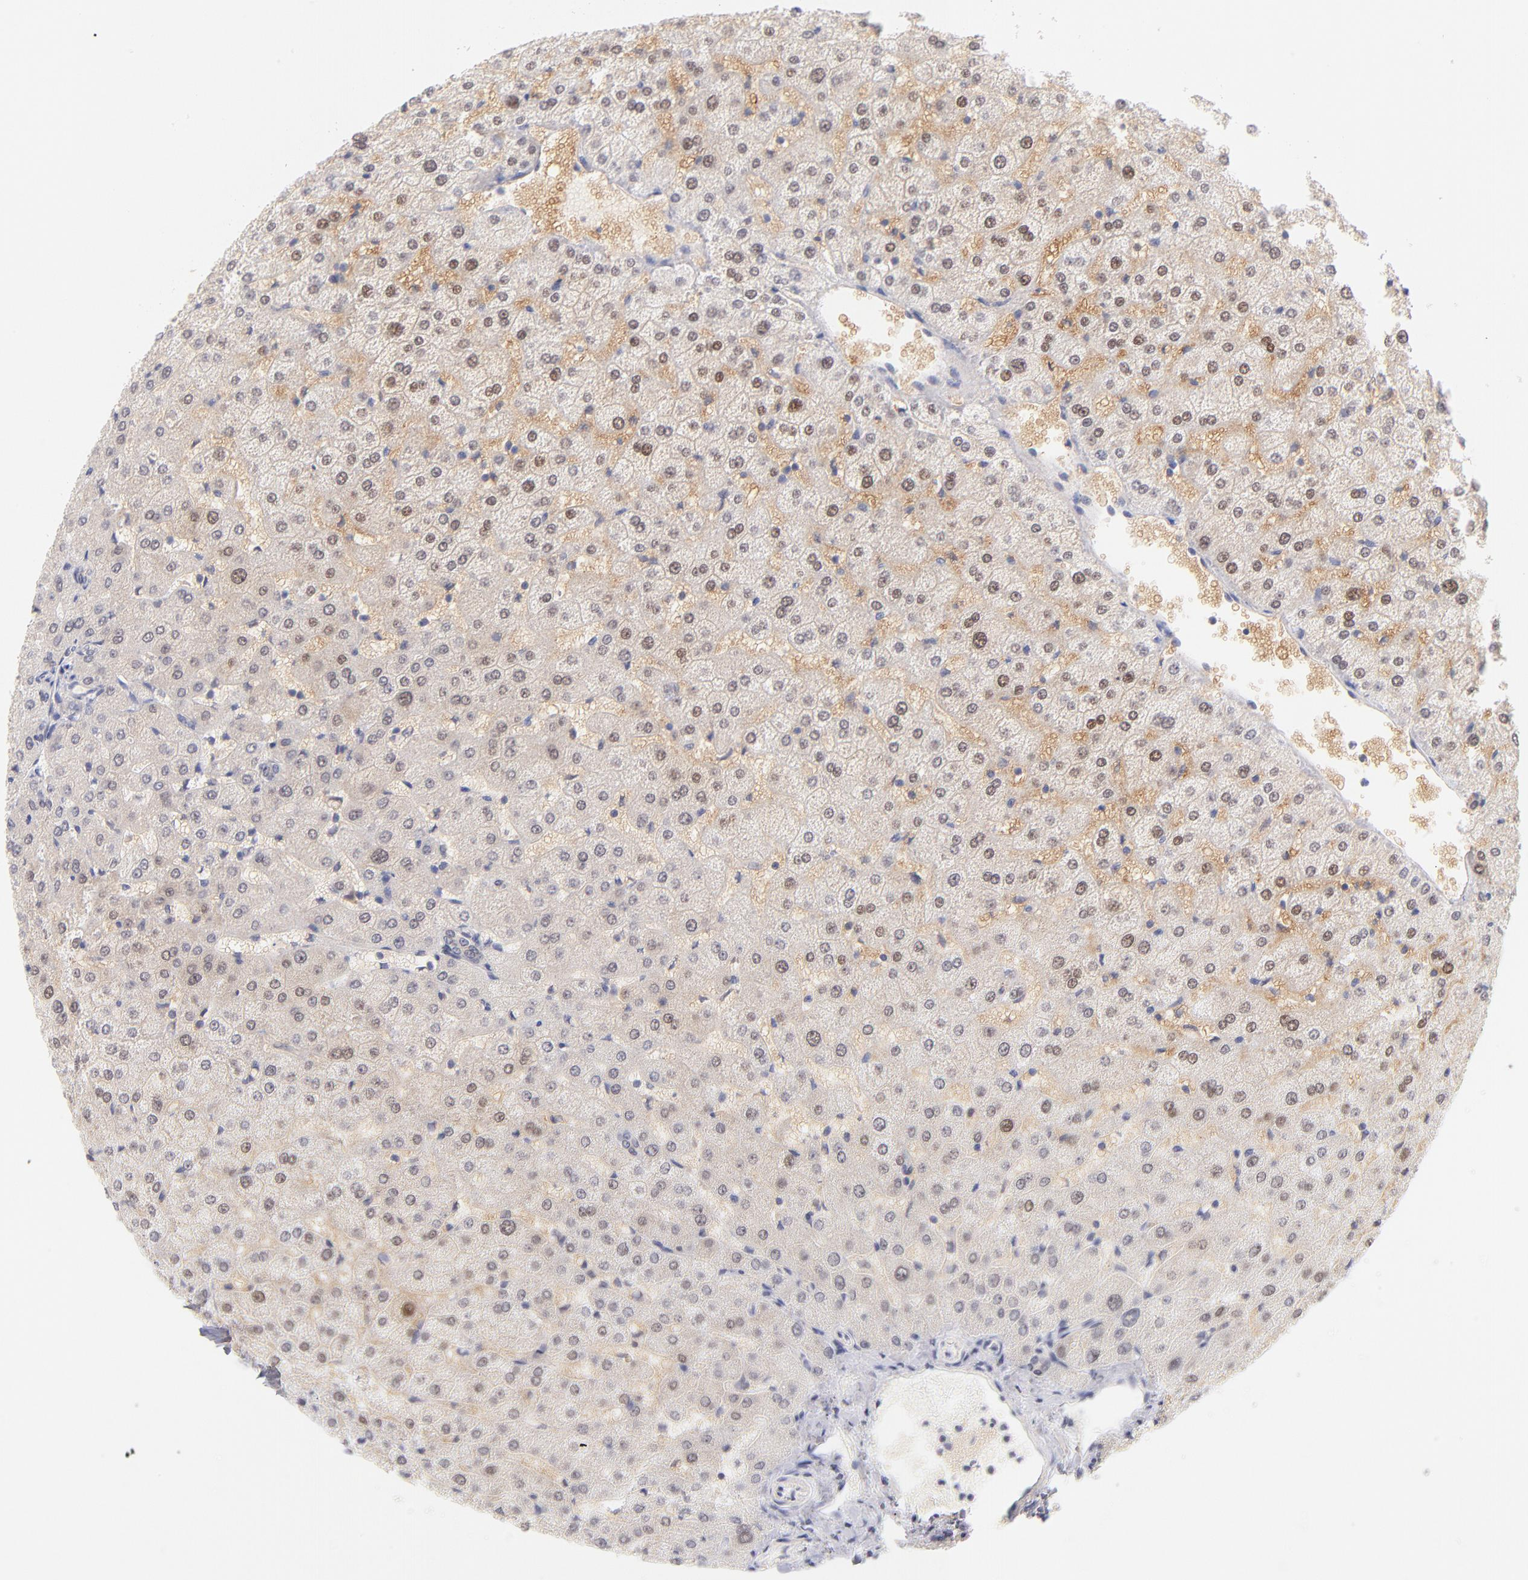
{"staining": {"intensity": "weak", "quantity": ">75%", "location": "cytoplasmic/membranous"}, "tissue": "liver", "cell_type": "Cholangiocytes", "image_type": "normal", "snomed": [{"axis": "morphology", "description": "Normal tissue, NOS"}, {"axis": "morphology", "description": "Fibrosis, NOS"}, {"axis": "topography", "description": "Liver"}], "caption": "The image exhibits immunohistochemical staining of benign liver. There is weak cytoplasmic/membranous positivity is present in about >75% of cholangiocytes. (DAB IHC with brightfield microscopy, high magnification).", "gene": "CASP6", "patient": {"sex": "female", "age": 29}}